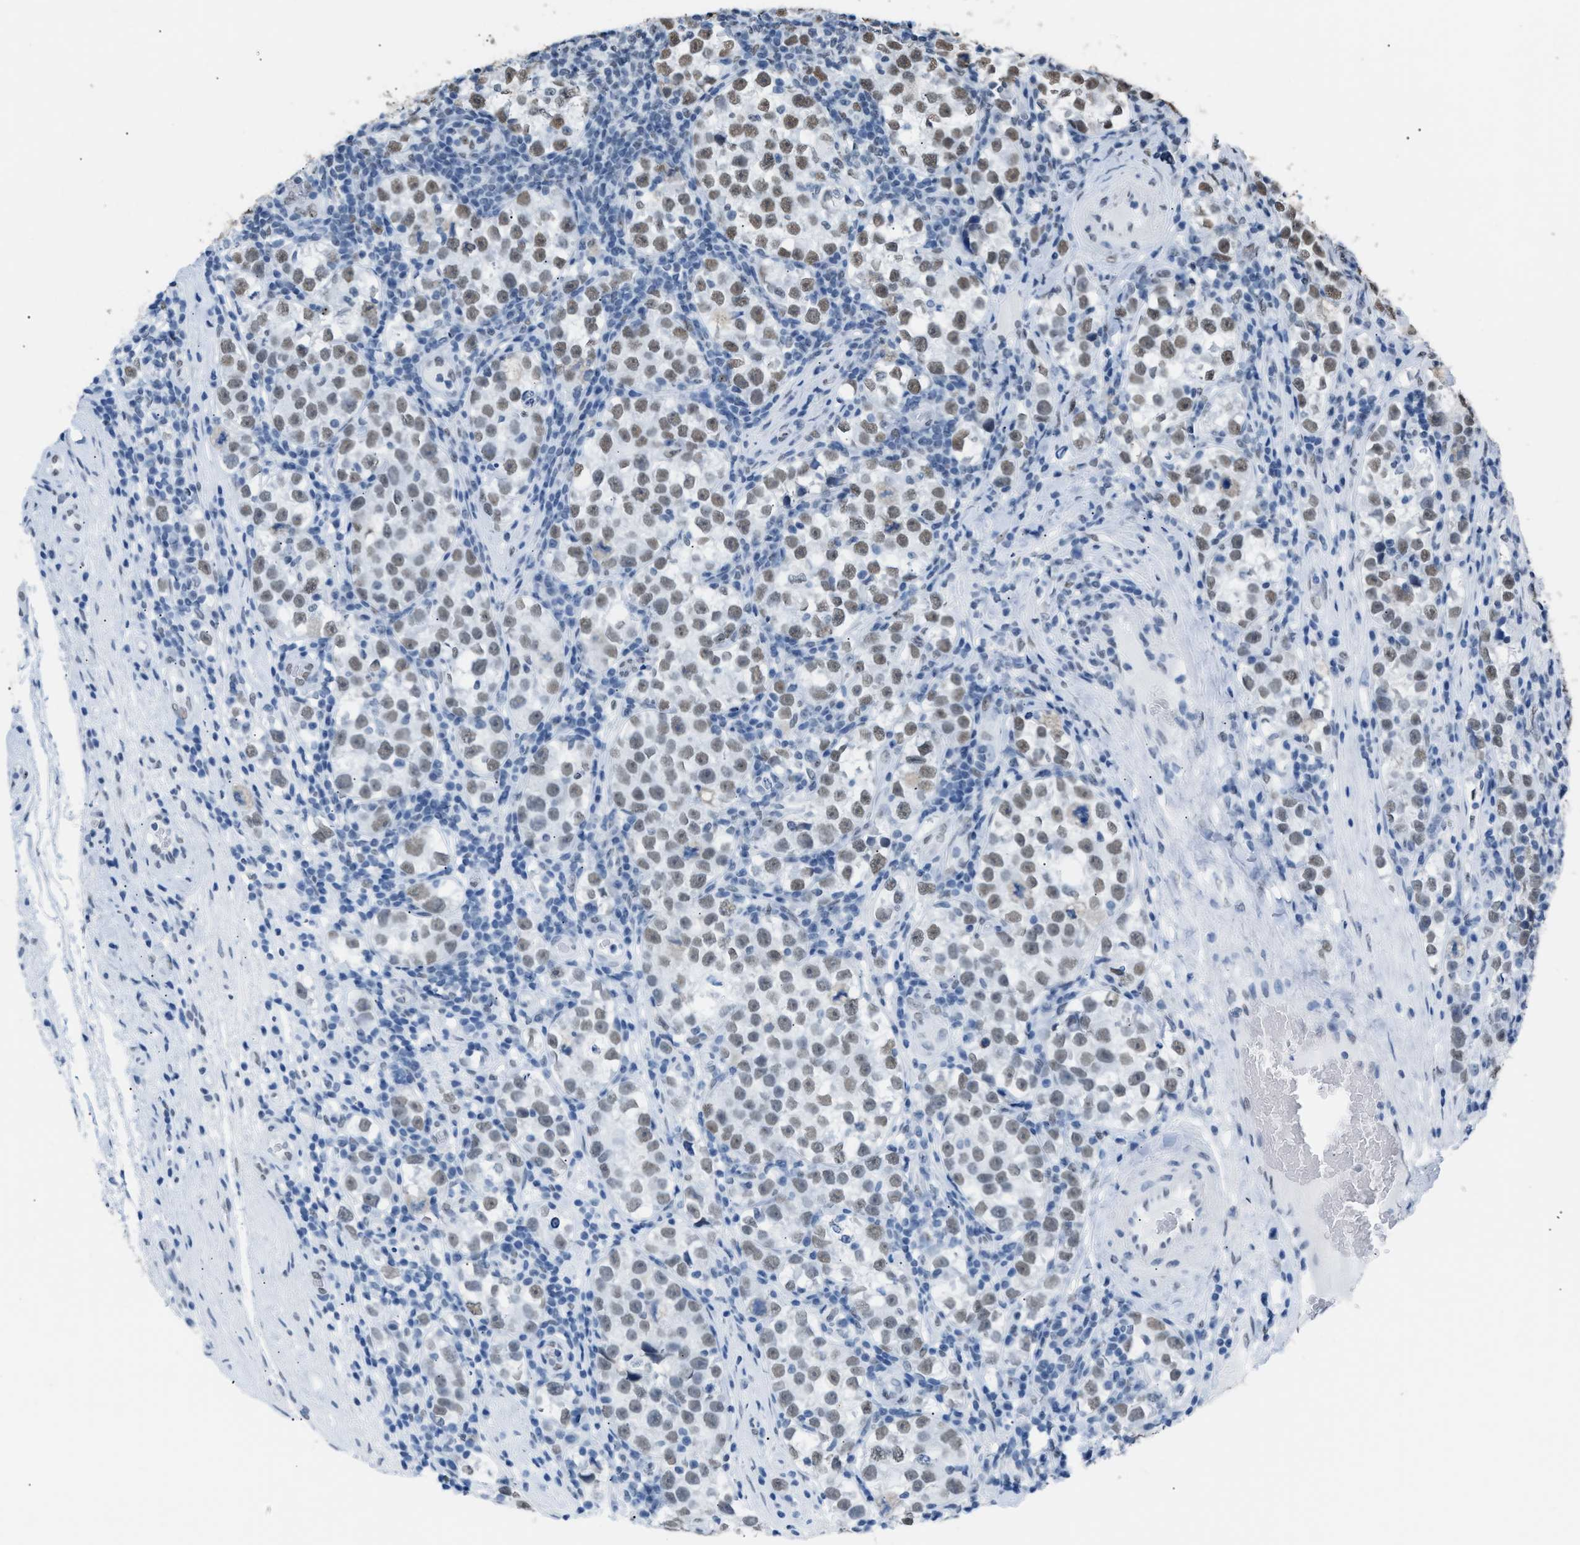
{"staining": {"intensity": "moderate", "quantity": ">75%", "location": "nuclear"}, "tissue": "testis cancer", "cell_type": "Tumor cells", "image_type": "cancer", "snomed": [{"axis": "morphology", "description": "Normal tissue, NOS"}, {"axis": "morphology", "description": "Seminoma, NOS"}, {"axis": "topography", "description": "Testis"}], "caption": "Brown immunohistochemical staining in human seminoma (testis) exhibits moderate nuclear expression in about >75% of tumor cells.", "gene": "CCAR2", "patient": {"sex": "male", "age": 43}}